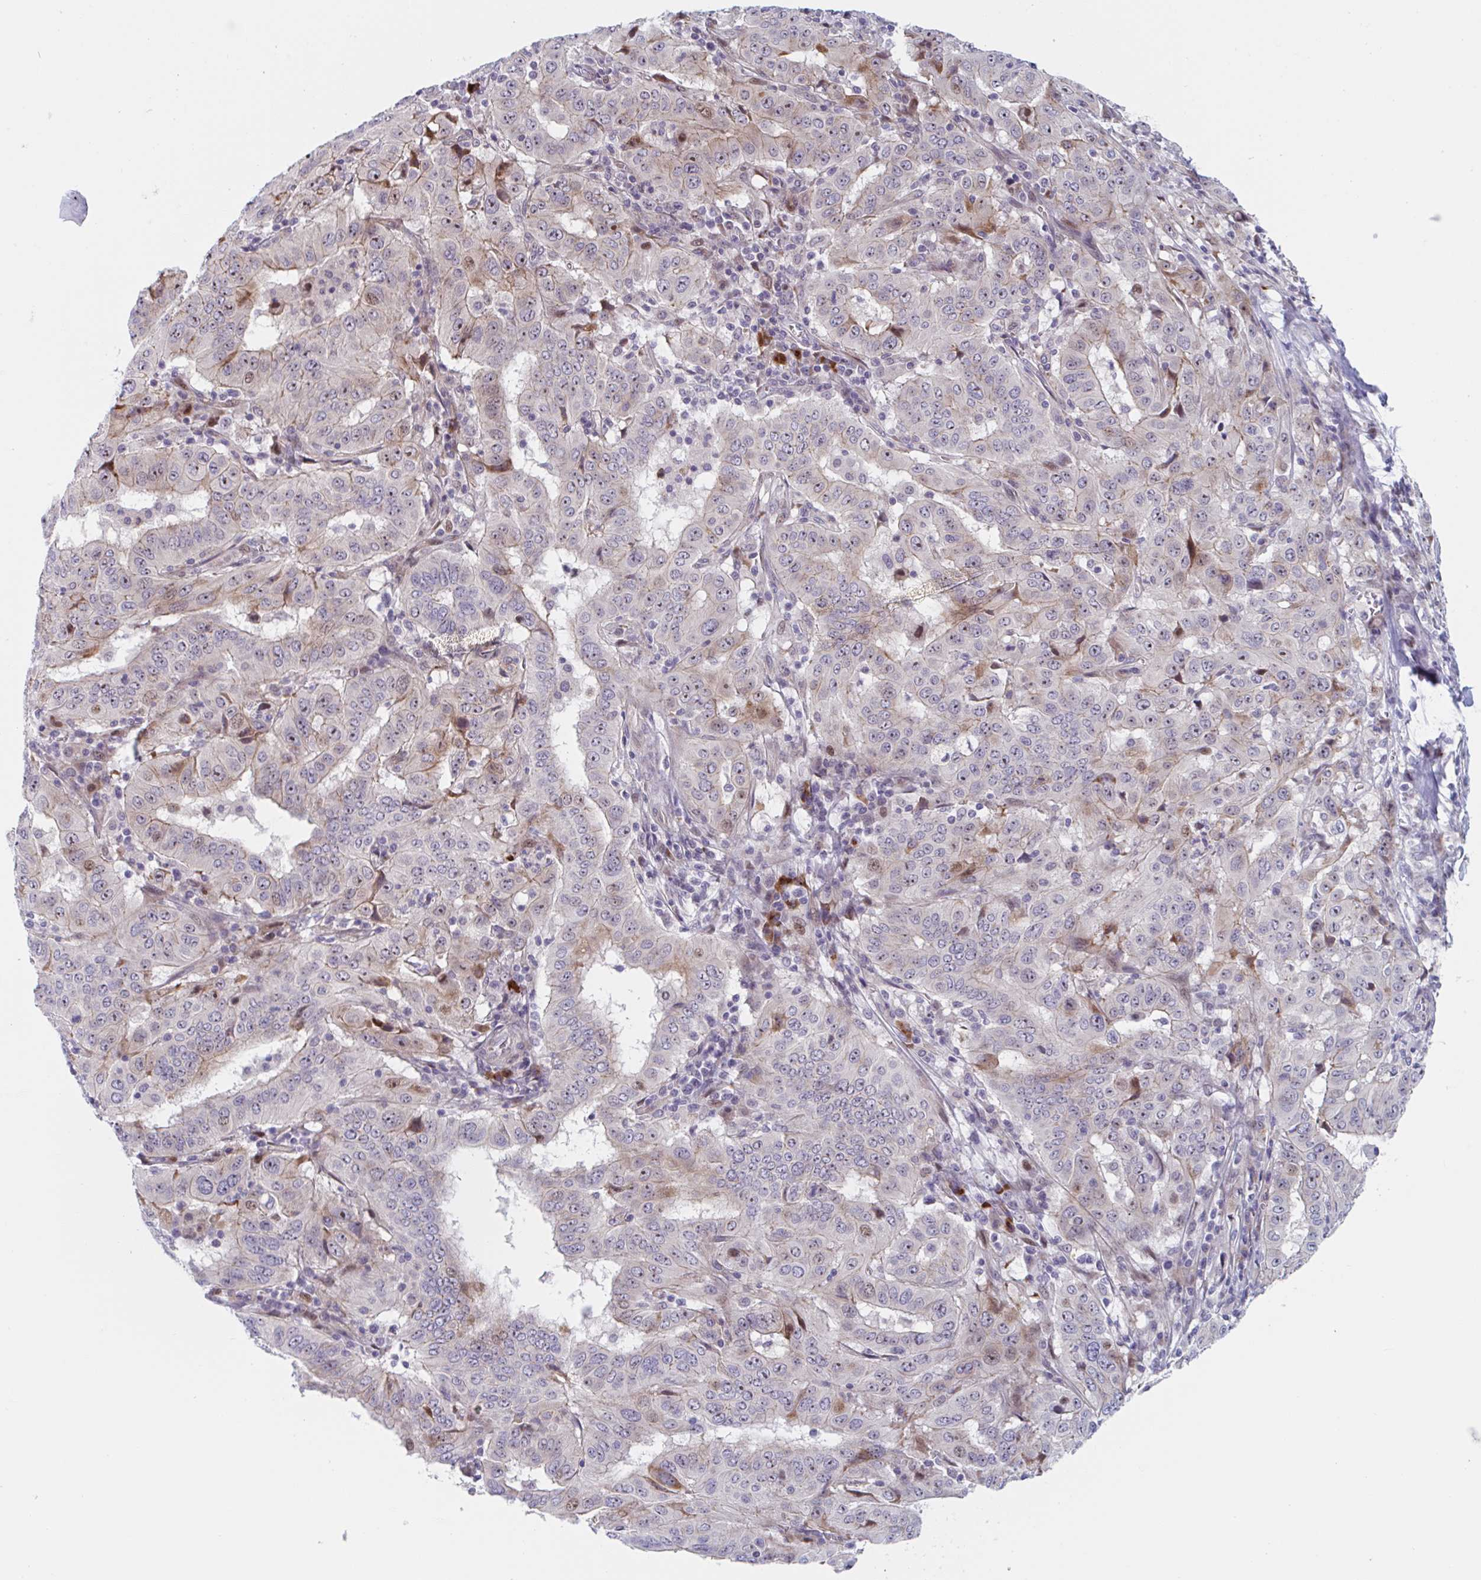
{"staining": {"intensity": "weak", "quantity": "25%-75%", "location": "cytoplasmic/membranous,nuclear"}, "tissue": "pancreatic cancer", "cell_type": "Tumor cells", "image_type": "cancer", "snomed": [{"axis": "morphology", "description": "Adenocarcinoma, NOS"}, {"axis": "topography", "description": "Pancreas"}], "caption": "Adenocarcinoma (pancreatic) stained with a brown dye reveals weak cytoplasmic/membranous and nuclear positive positivity in about 25%-75% of tumor cells.", "gene": "DUXA", "patient": {"sex": "male", "age": 63}}